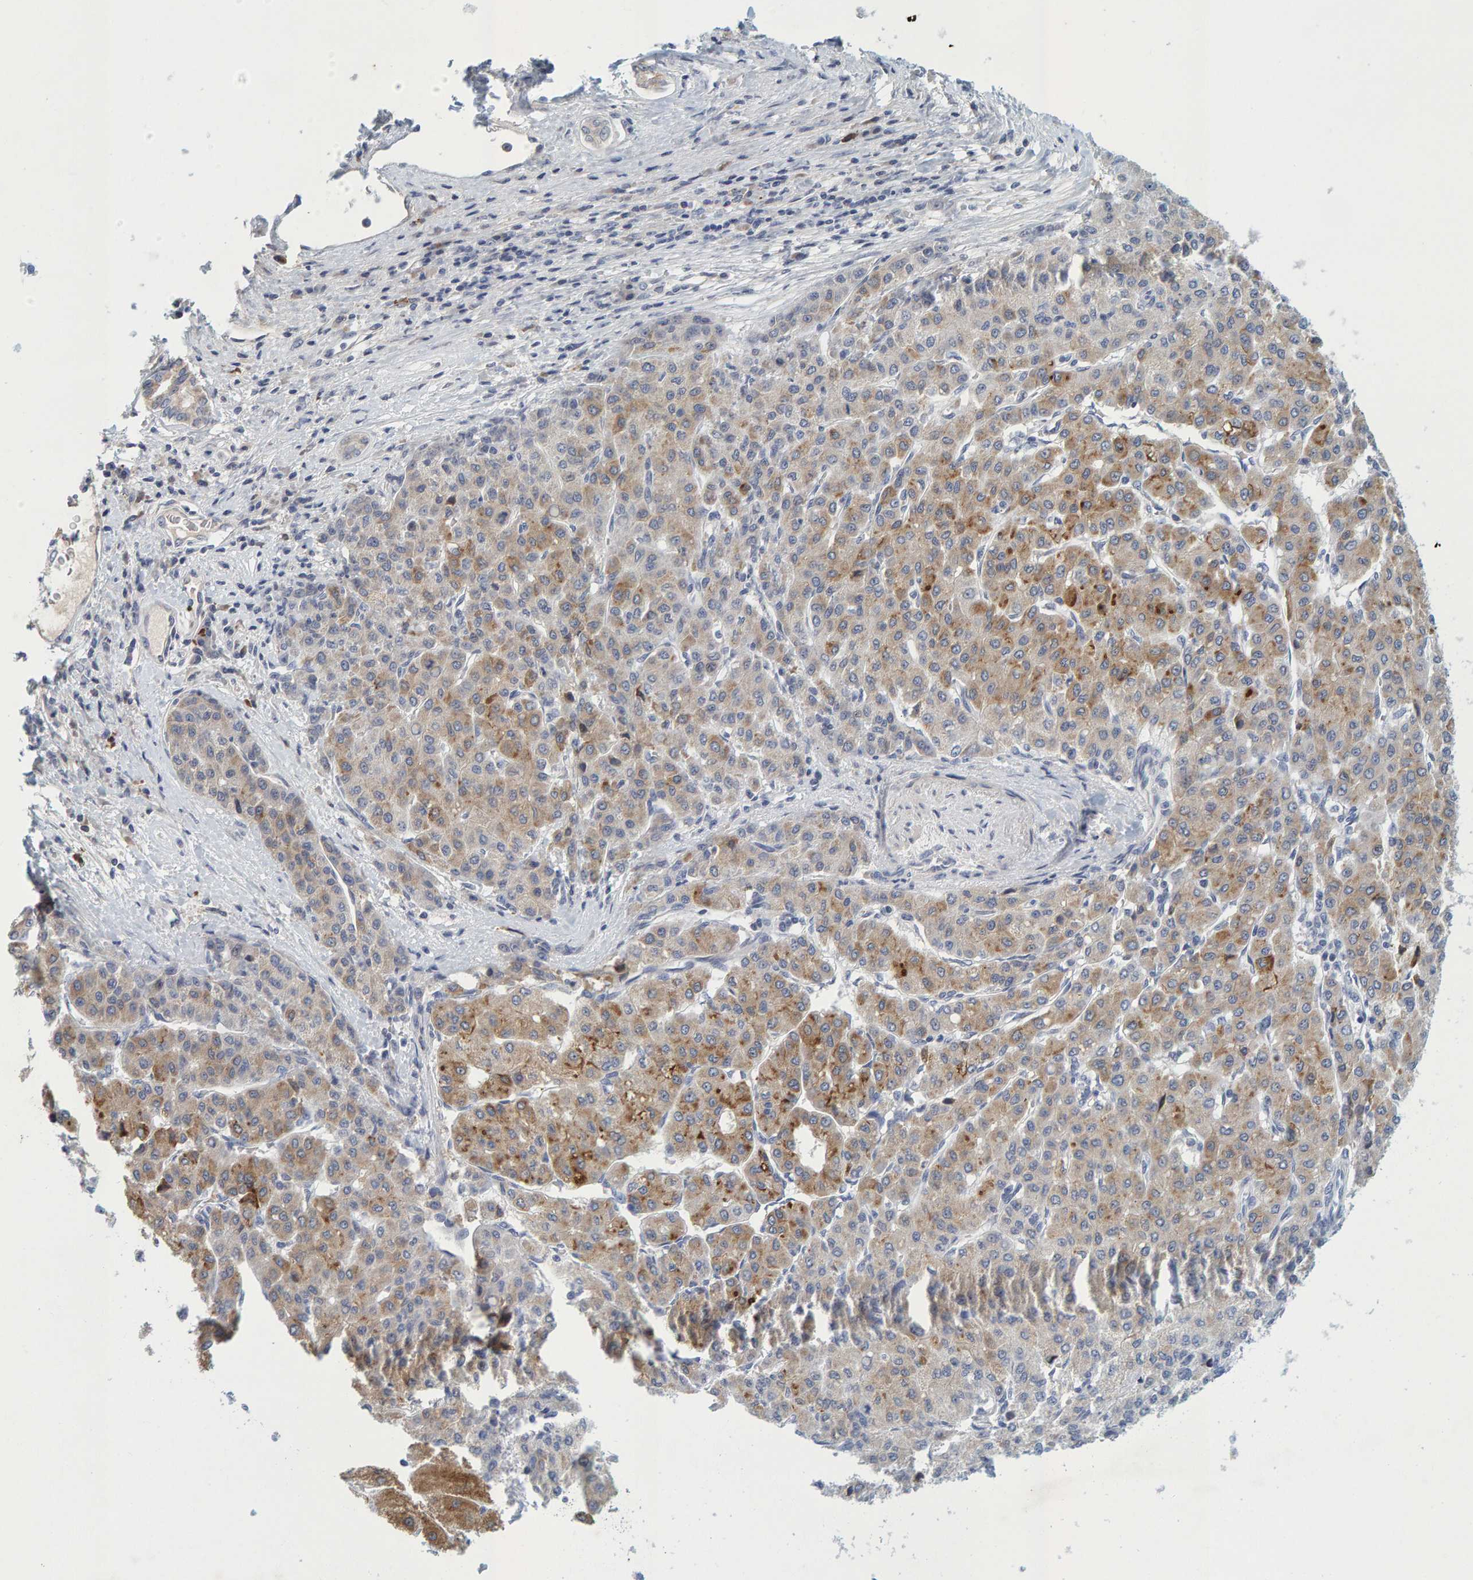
{"staining": {"intensity": "moderate", "quantity": "25%-75%", "location": "cytoplasmic/membranous"}, "tissue": "liver cancer", "cell_type": "Tumor cells", "image_type": "cancer", "snomed": [{"axis": "morphology", "description": "Carcinoma, Hepatocellular, NOS"}, {"axis": "topography", "description": "Liver"}], "caption": "DAB immunohistochemical staining of hepatocellular carcinoma (liver) reveals moderate cytoplasmic/membranous protein positivity in approximately 25%-75% of tumor cells.", "gene": "ZNF77", "patient": {"sex": "male", "age": 65}}